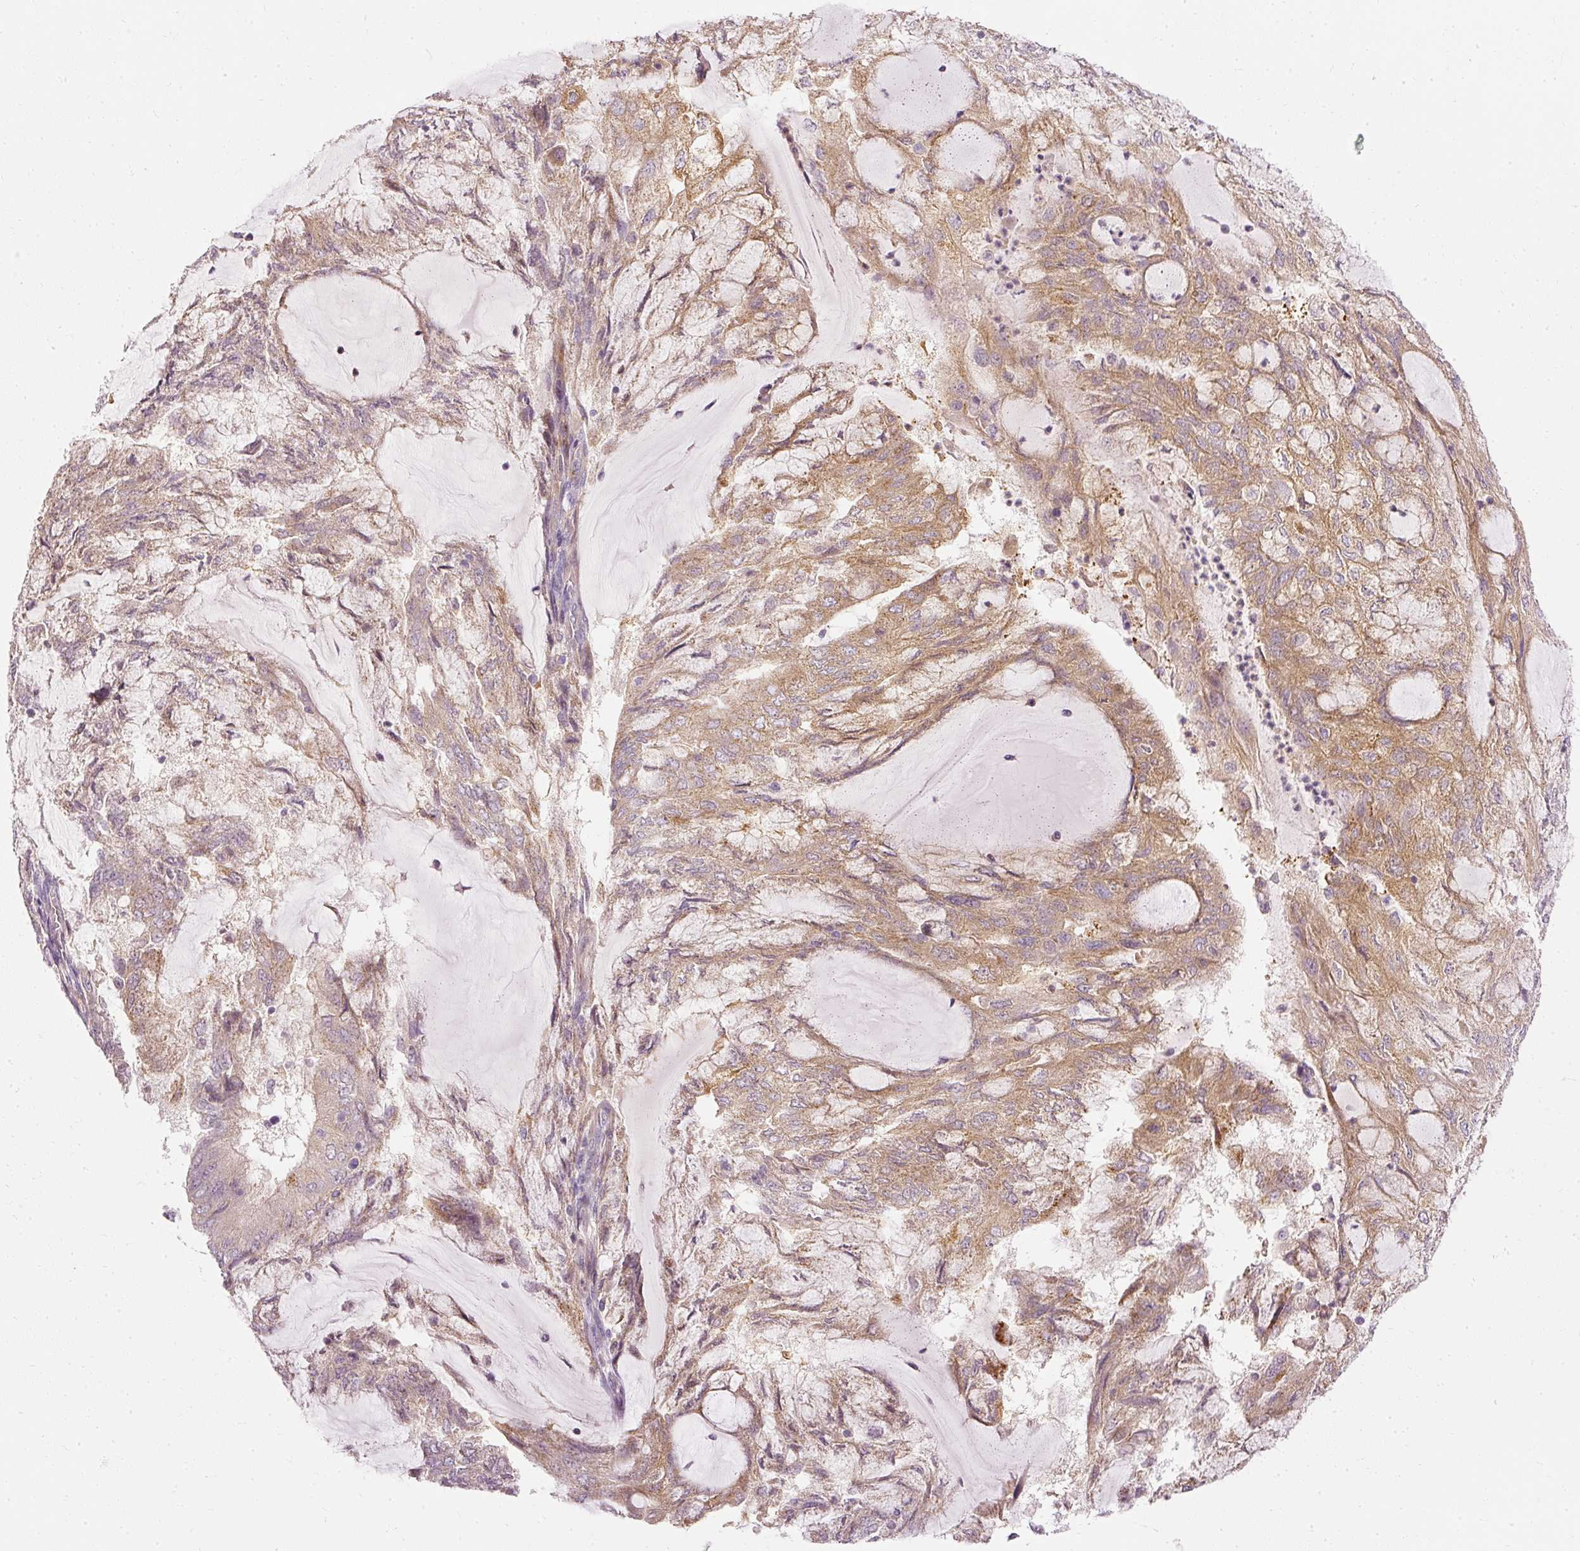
{"staining": {"intensity": "moderate", "quantity": "25%-75%", "location": "cytoplasmic/membranous"}, "tissue": "endometrial cancer", "cell_type": "Tumor cells", "image_type": "cancer", "snomed": [{"axis": "morphology", "description": "Adenocarcinoma, NOS"}, {"axis": "topography", "description": "Endometrium"}], "caption": "Immunohistochemical staining of human endometrial cancer shows medium levels of moderate cytoplasmic/membranous protein staining in about 25%-75% of tumor cells.", "gene": "ARMH3", "patient": {"sex": "female", "age": 81}}